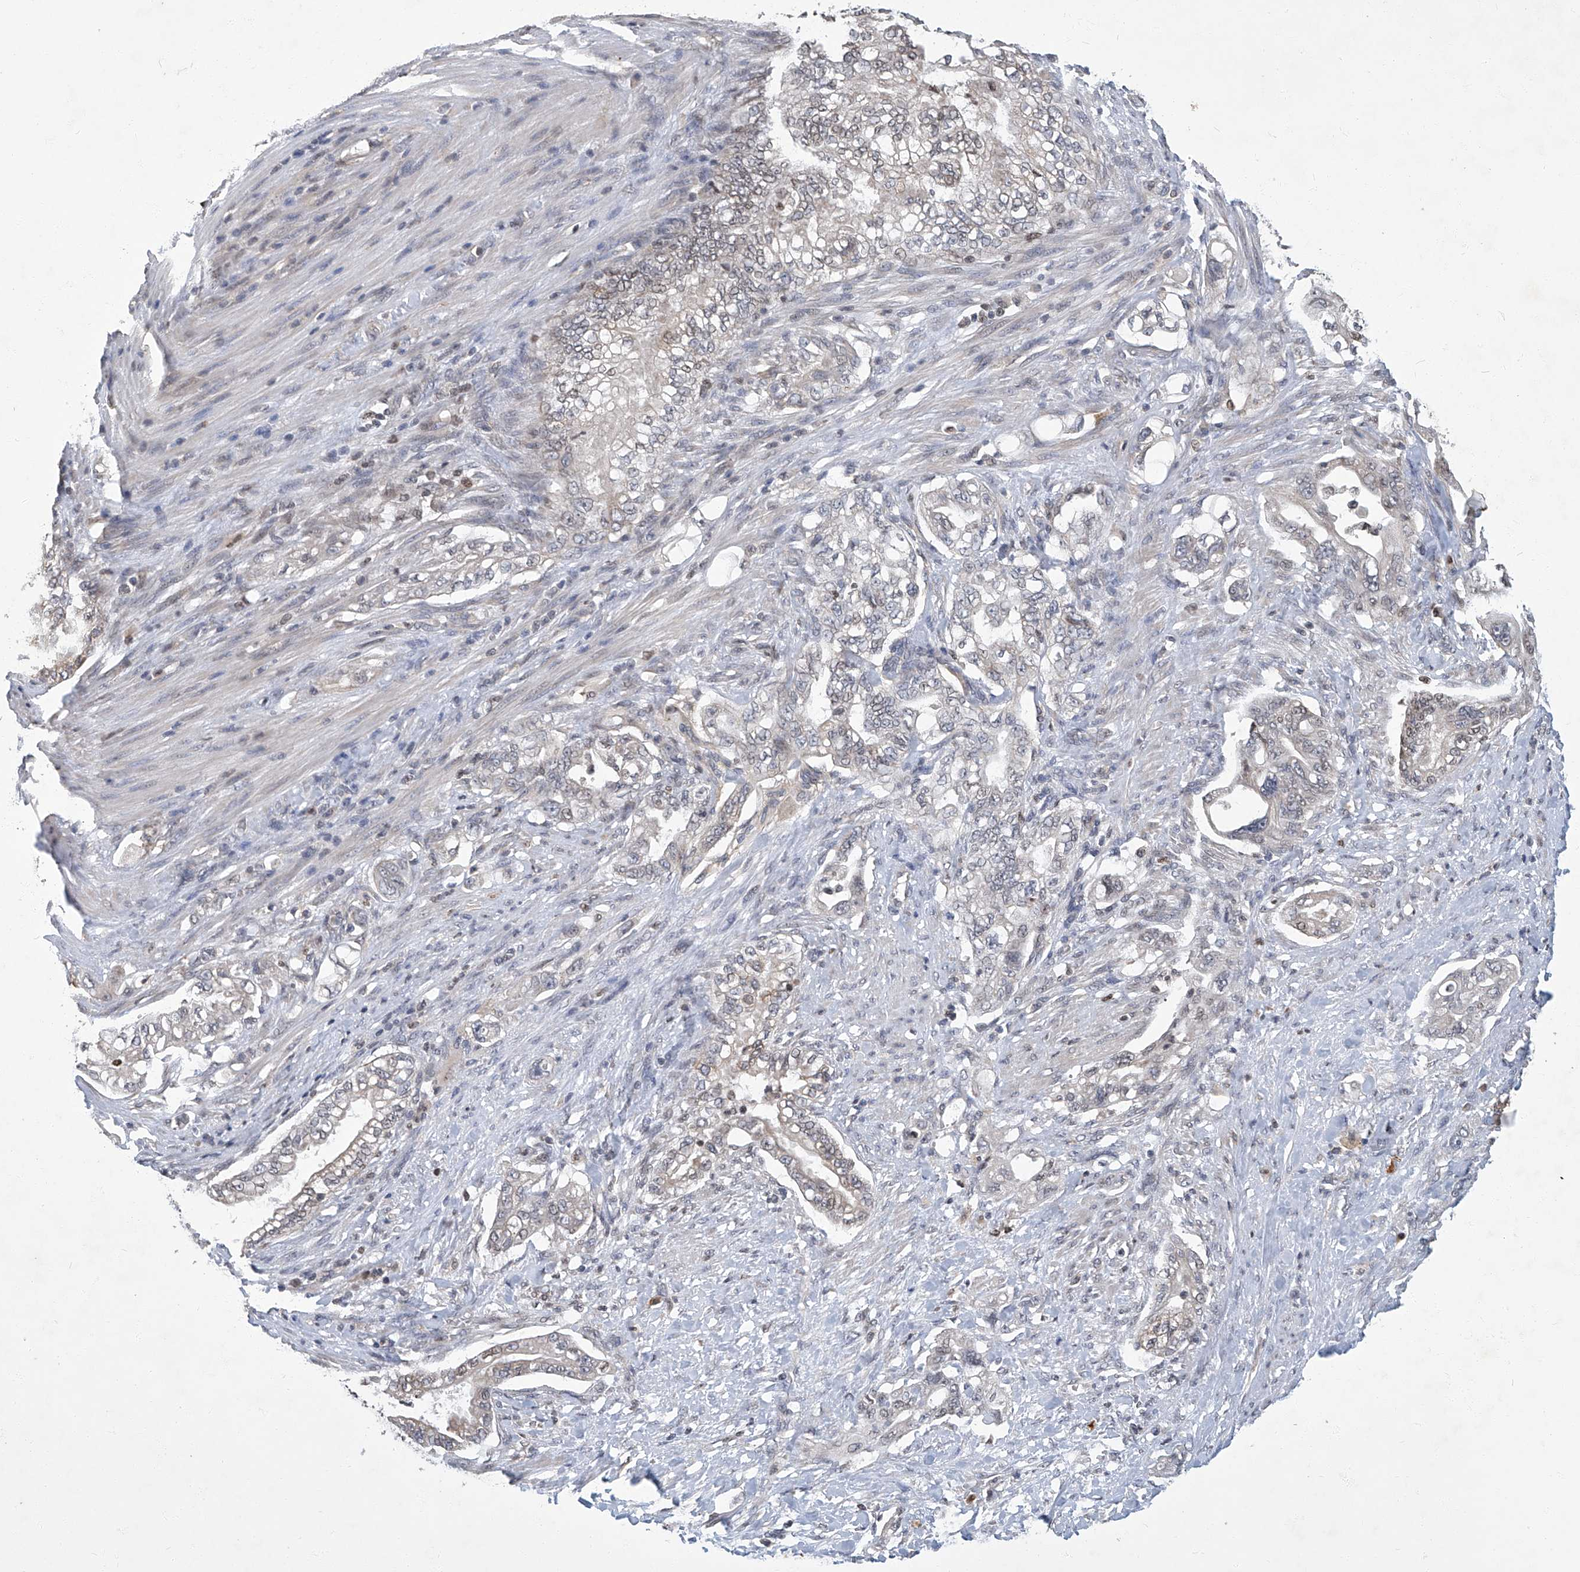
{"staining": {"intensity": "weak", "quantity": "25%-75%", "location": "cytoplasmic/membranous"}, "tissue": "pancreatic cancer", "cell_type": "Tumor cells", "image_type": "cancer", "snomed": [{"axis": "morphology", "description": "Normal tissue, NOS"}, {"axis": "topography", "description": "Pancreas"}], "caption": "A brown stain shows weak cytoplasmic/membranous staining of a protein in pancreatic cancer tumor cells.", "gene": "TGFBR1", "patient": {"sex": "male", "age": 42}}